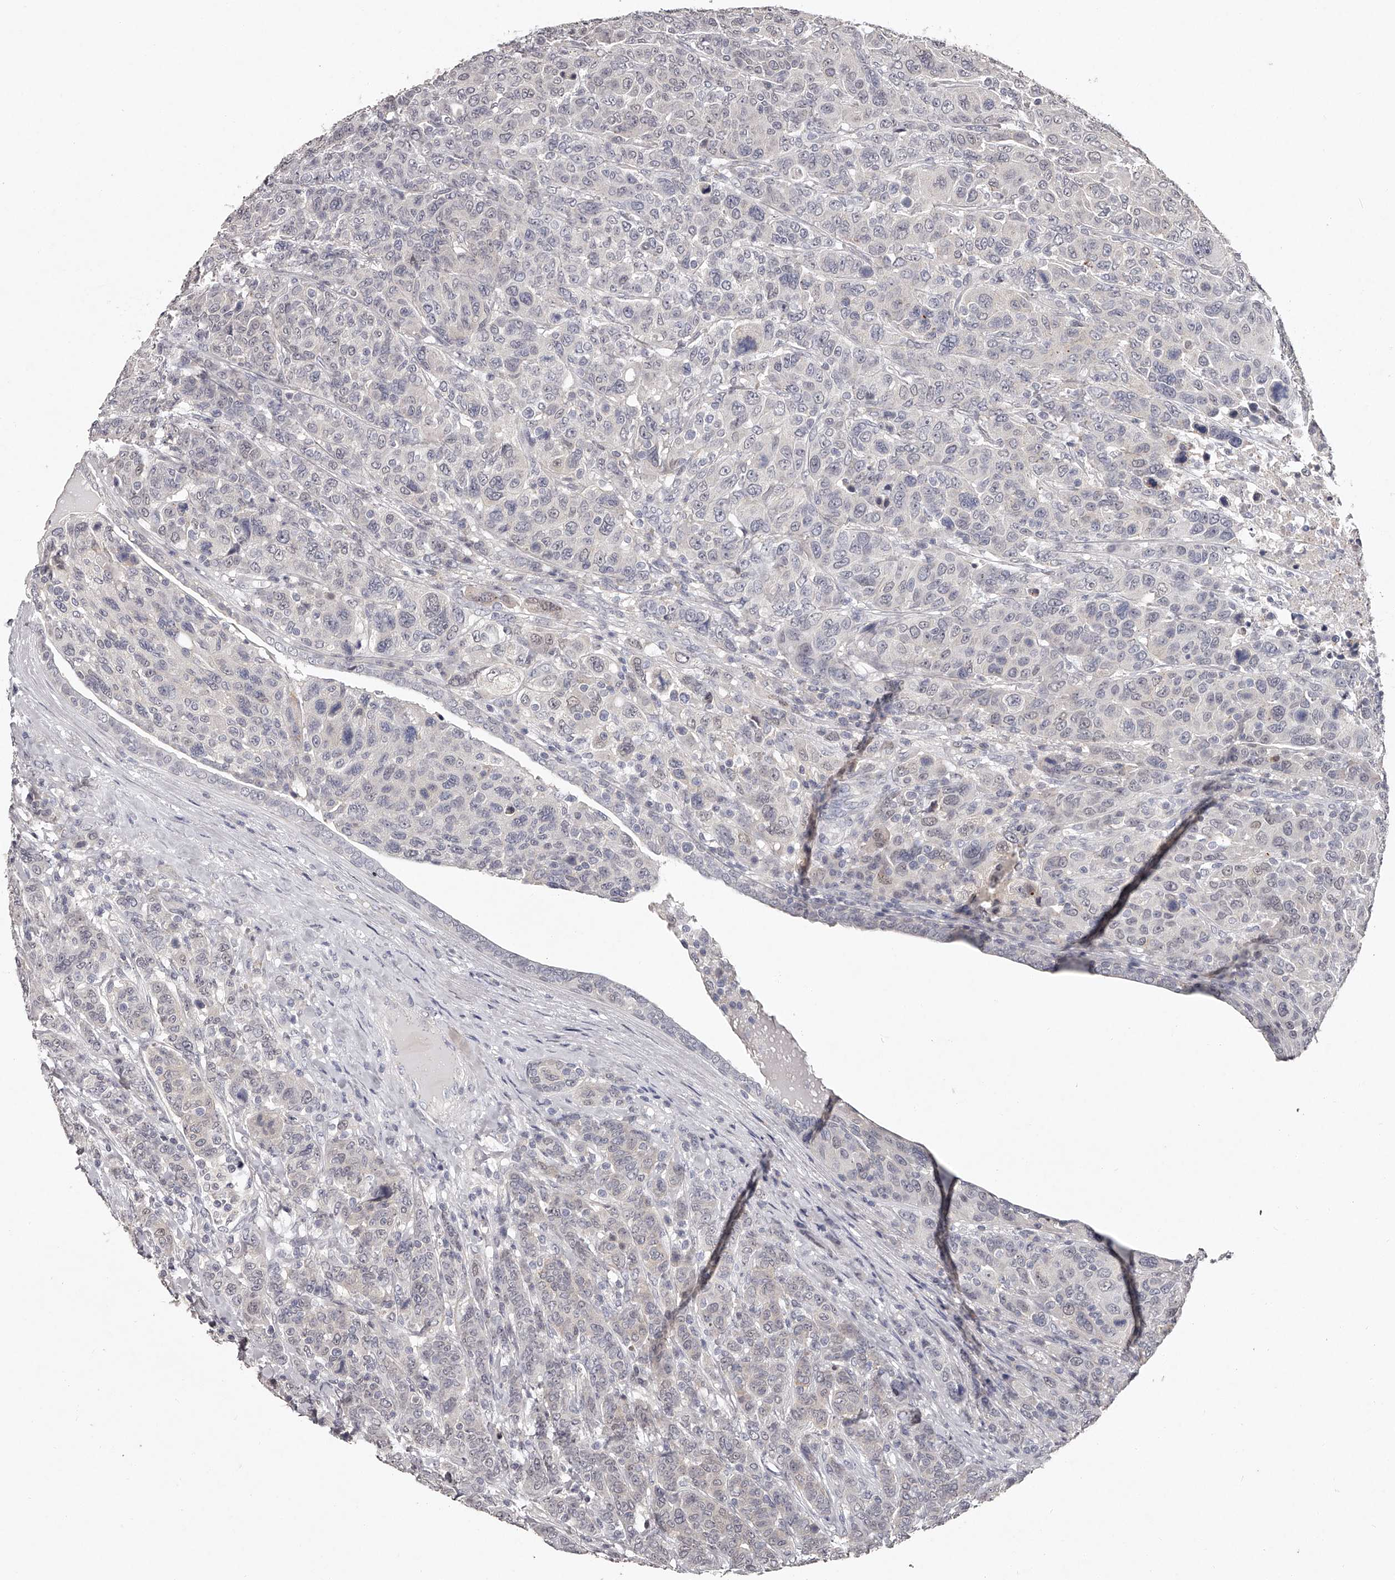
{"staining": {"intensity": "negative", "quantity": "none", "location": "none"}, "tissue": "breast cancer", "cell_type": "Tumor cells", "image_type": "cancer", "snomed": [{"axis": "morphology", "description": "Duct carcinoma"}, {"axis": "topography", "description": "Breast"}], "caption": "Tumor cells are negative for protein expression in human breast cancer (invasive ductal carcinoma).", "gene": "NT5DC1", "patient": {"sex": "female", "age": 37}}